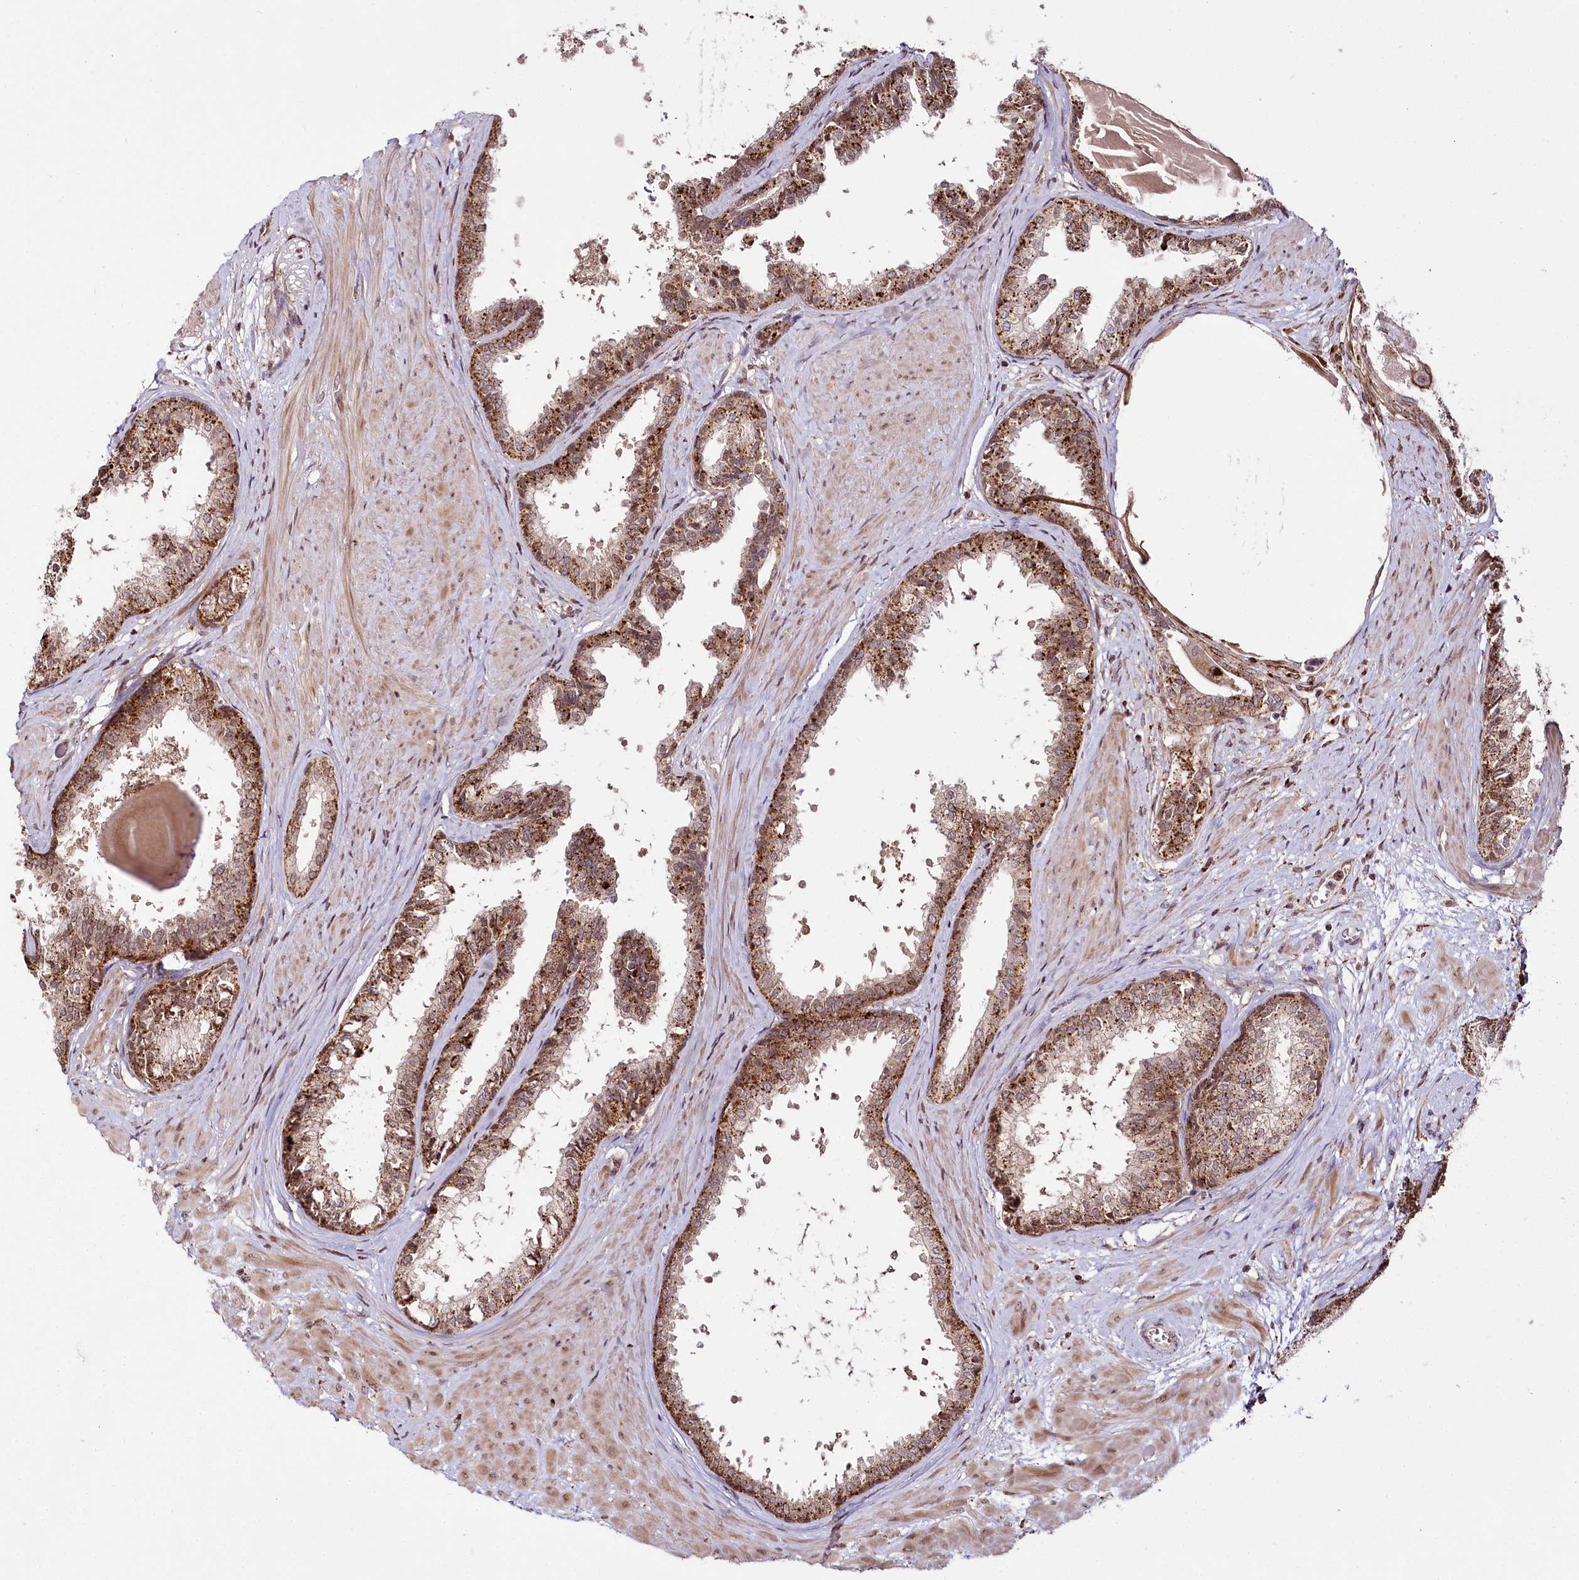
{"staining": {"intensity": "strong", "quantity": ">75%", "location": "cytoplasmic/membranous,nuclear"}, "tissue": "prostate", "cell_type": "Glandular cells", "image_type": "normal", "snomed": [{"axis": "morphology", "description": "Normal tissue, NOS"}, {"axis": "topography", "description": "Prostate"}], "caption": "Protein staining of normal prostate displays strong cytoplasmic/membranous,nuclear positivity in approximately >75% of glandular cells. Nuclei are stained in blue.", "gene": "HOXC8", "patient": {"sex": "male", "age": 48}}